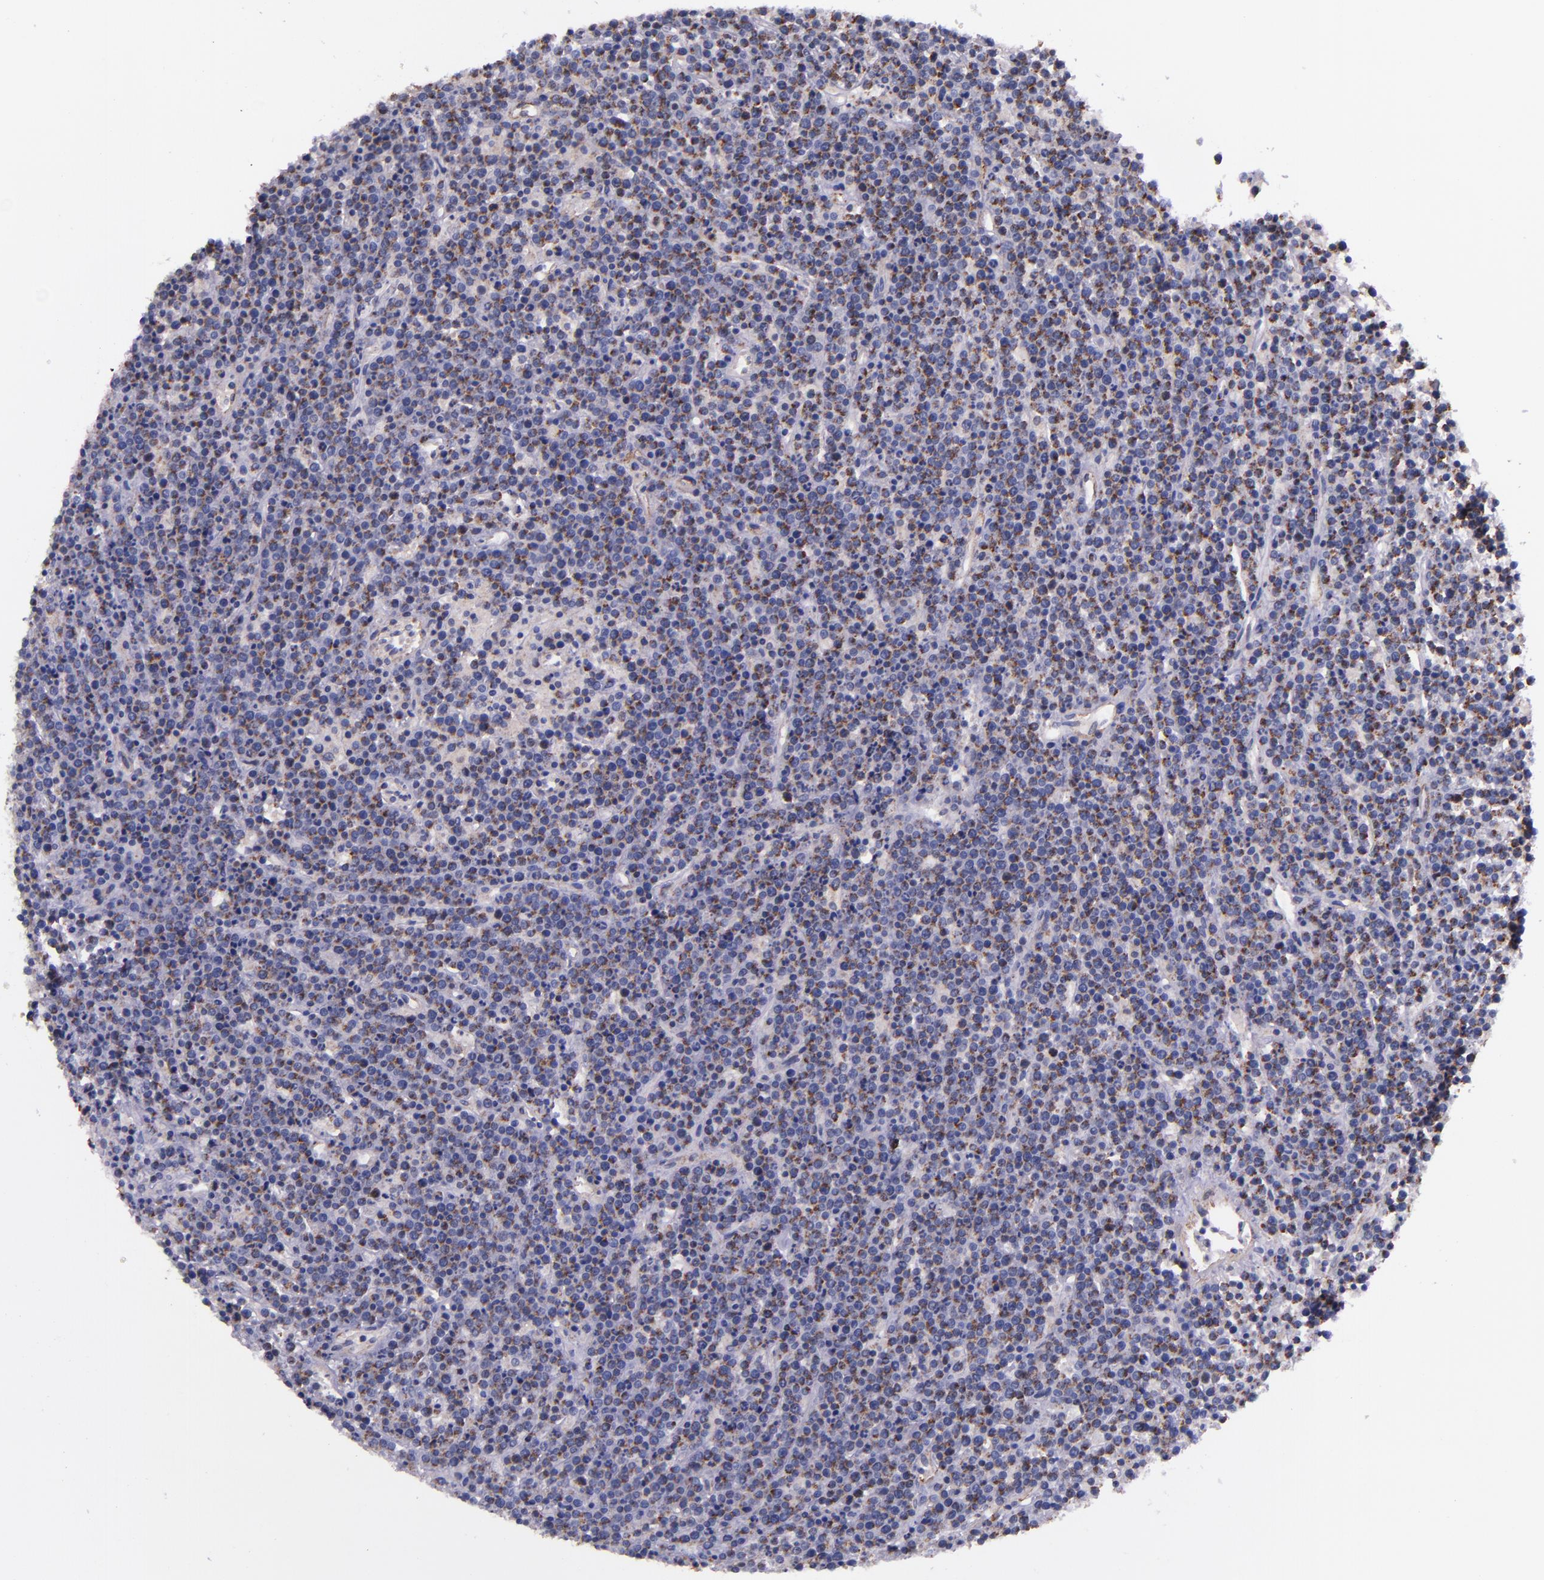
{"staining": {"intensity": "moderate", "quantity": "25%-75%", "location": "cytoplasmic/membranous"}, "tissue": "lymphoma", "cell_type": "Tumor cells", "image_type": "cancer", "snomed": [{"axis": "morphology", "description": "Malignant lymphoma, non-Hodgkin's type, High grade"}, {"axis": "topography", "description": "Ovary"}], "caption": "Protein expression by immunohistochemistry (IHC) shows moderate cytoplasmic/membranous positivity in about 25%-75% of tumor cells in malignant lymphoma, non-Hodgkin's type (high-grade). The staining is performed using DAB brown chromogen to label protein expression. The nuclei are counter-stained blue using hematoxylin.", "gene": "IDH3G", "patient": {"sex": "female", "age": 56}}